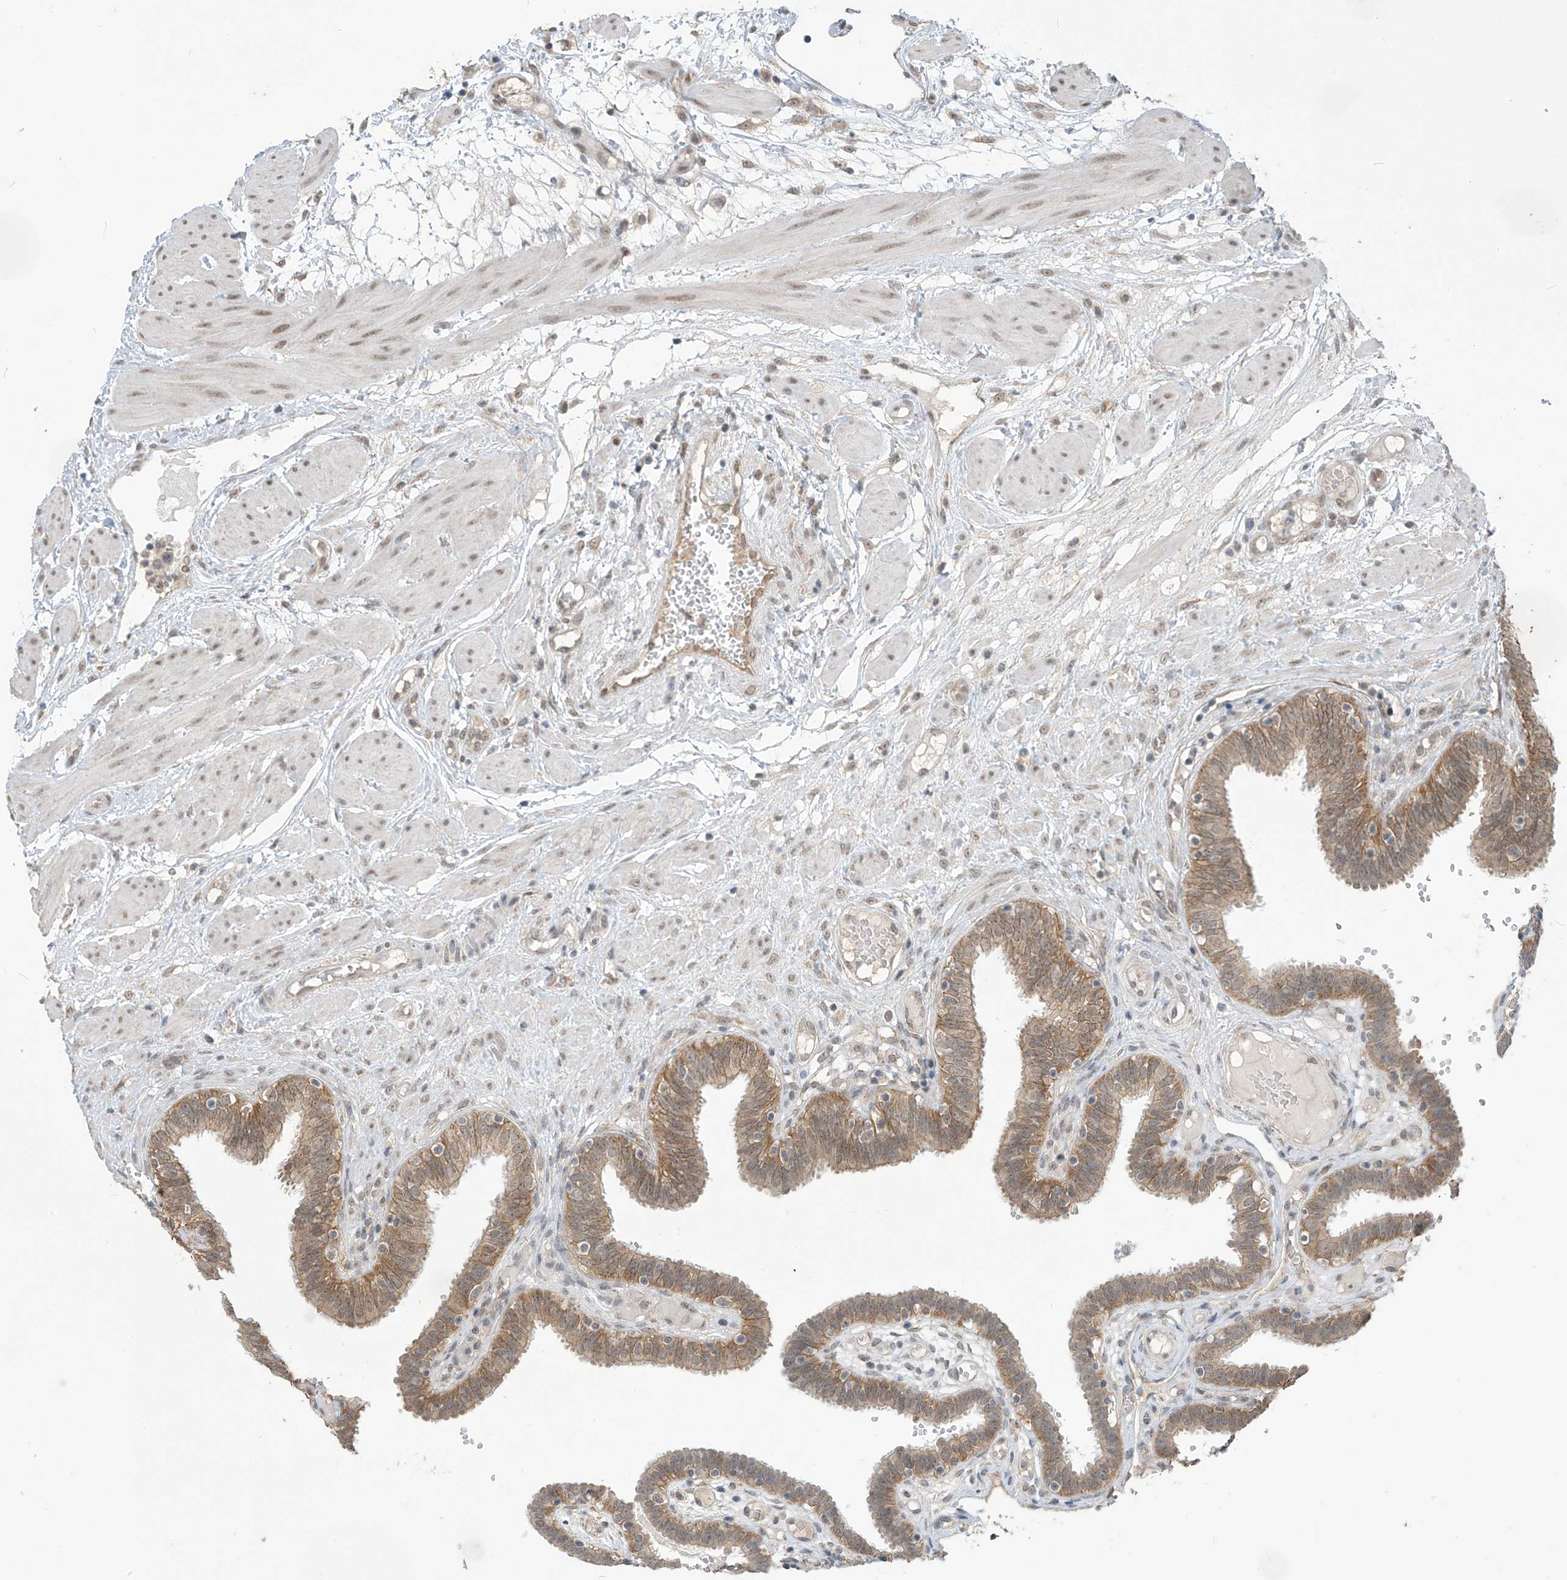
{"staining": {"intensity": "moderate", "quantity": ">75%", "location": "cytoplasmic/membranous,nuclear"}, "tissue": "fallopian tube", "cell_type": "Glandular cells", "image_type": "normal", "snomed": [{"axis": "morphology", "description": "Normal tissue, NOS"}, {"axis": "topography", "description": "Fallopian tube"}, {"axis": "topography", "description": "Placenta"}], "caption": "An IHC micrograph of unremarkable tissue is shown. Protein staining in brown shows moderate cytoplasmic/membranous,nuclear positivity in fallopian tube within glandular cells. Using DAB (brown) and hematoxylin (blue) stains, captured at high magnification using brightfield microscopy.", "gene": "KIAA1522", "patient": {"sex": "female", "age": 32}}